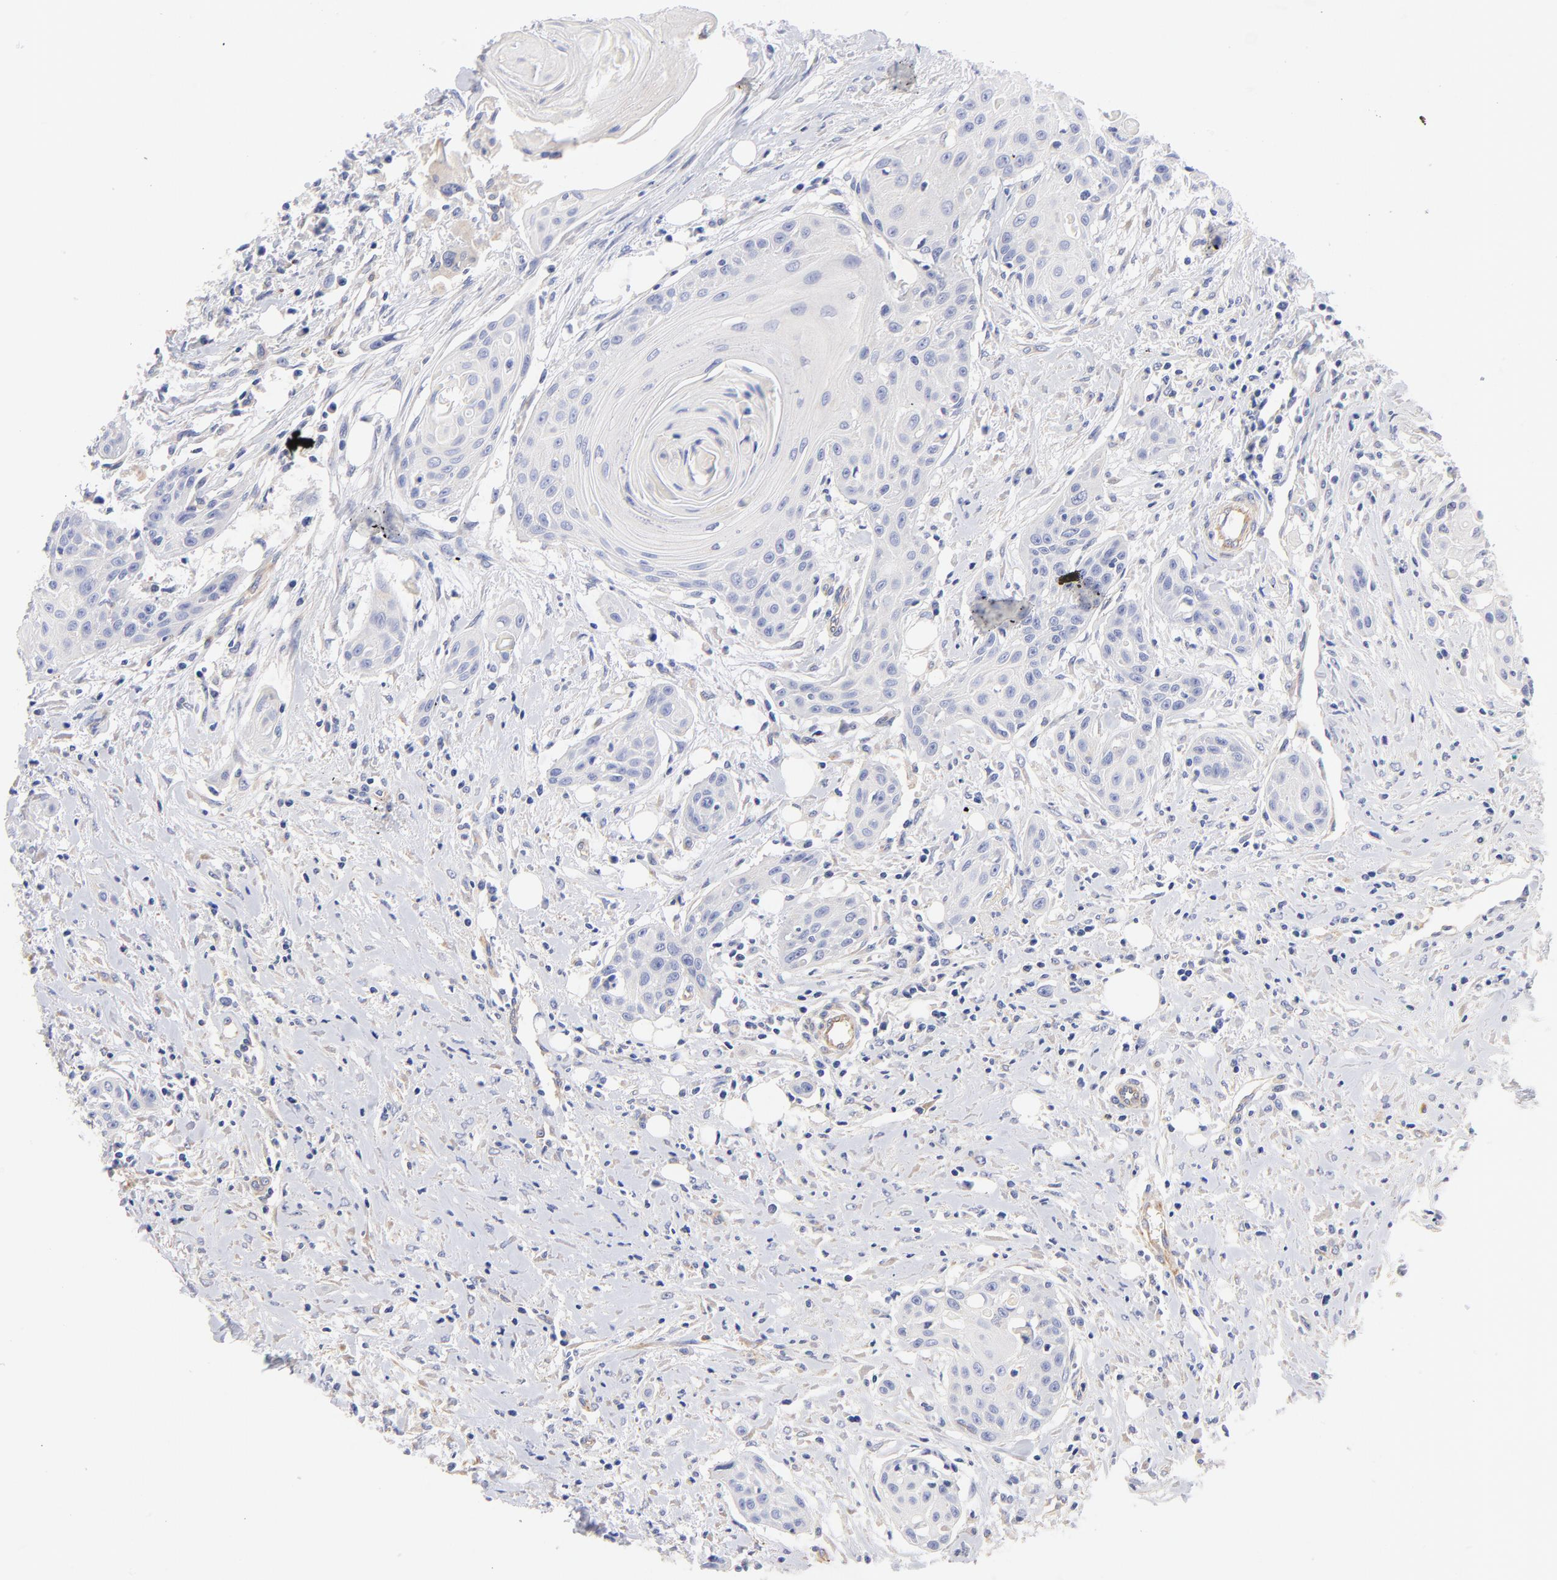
{"staining": {"intensity": "negative", "quantity": "none", "location": "none"}, "tissue": "head and neck cancer", "cell_type": "Tumor cells", "image_type": "cancer", "snomed": [{"axis": "morphology", "description": "Squamous cell carcinoma, NOS"}, {"axis": "morphology", "description": "Squamous cell carcinoma, metastatic, NOS"}, {"axis": "topography", "description": "Lymph node"}, {"axis": "topography", "description": "Salivary gland"}, {"axis": "topography", "description": "Head-Neck"}], "caption": "IHC photomicrograph of neoplastic tissue: human metastatic squamous cell carcinoma (head and neck) stained with DAB reveals no significant protein positivity in tumor cells.", "gene": "HS3ST1", "patient": {"sex": "female", "age": 74}}